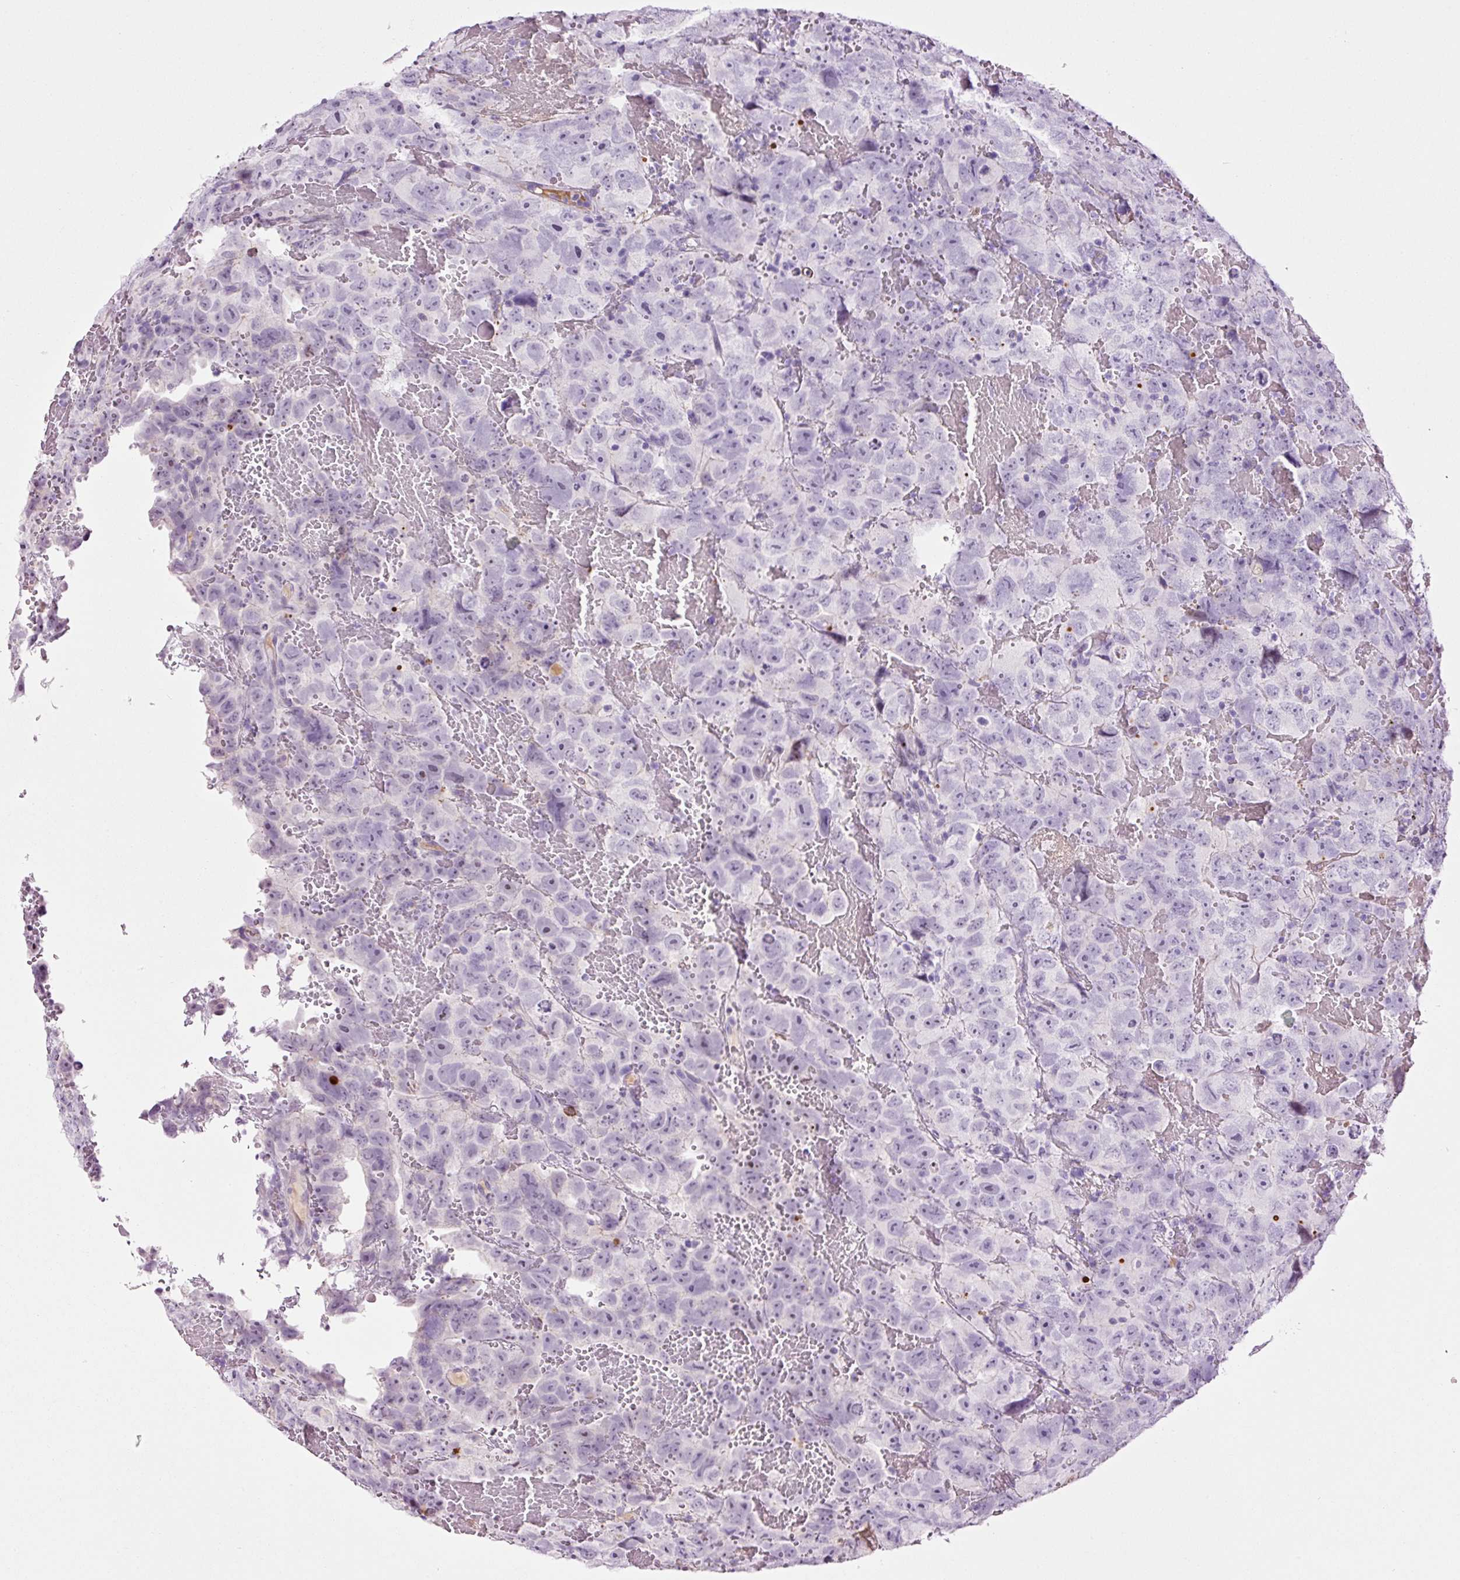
{"staining": {"intensity": "negative", "quantity": "none", "location": "none"}, "tissue": "testis cancer", "cell_type": "Tumor cells", "image_type": "cancer", "snomed": [{"axis": "morphology", "description": "Carcinoma, Embryonal, NOS"}, {"axis": "topography", "description": "Testis"}], "caption": "An immunohistochemistry histopathology image of testis embryonal carcinoma is shown. There is no staining in tumor cells of testis embryonal carcinoma.", "gene": "KLF1", "patient": {"sex": "male", "age": 45}}